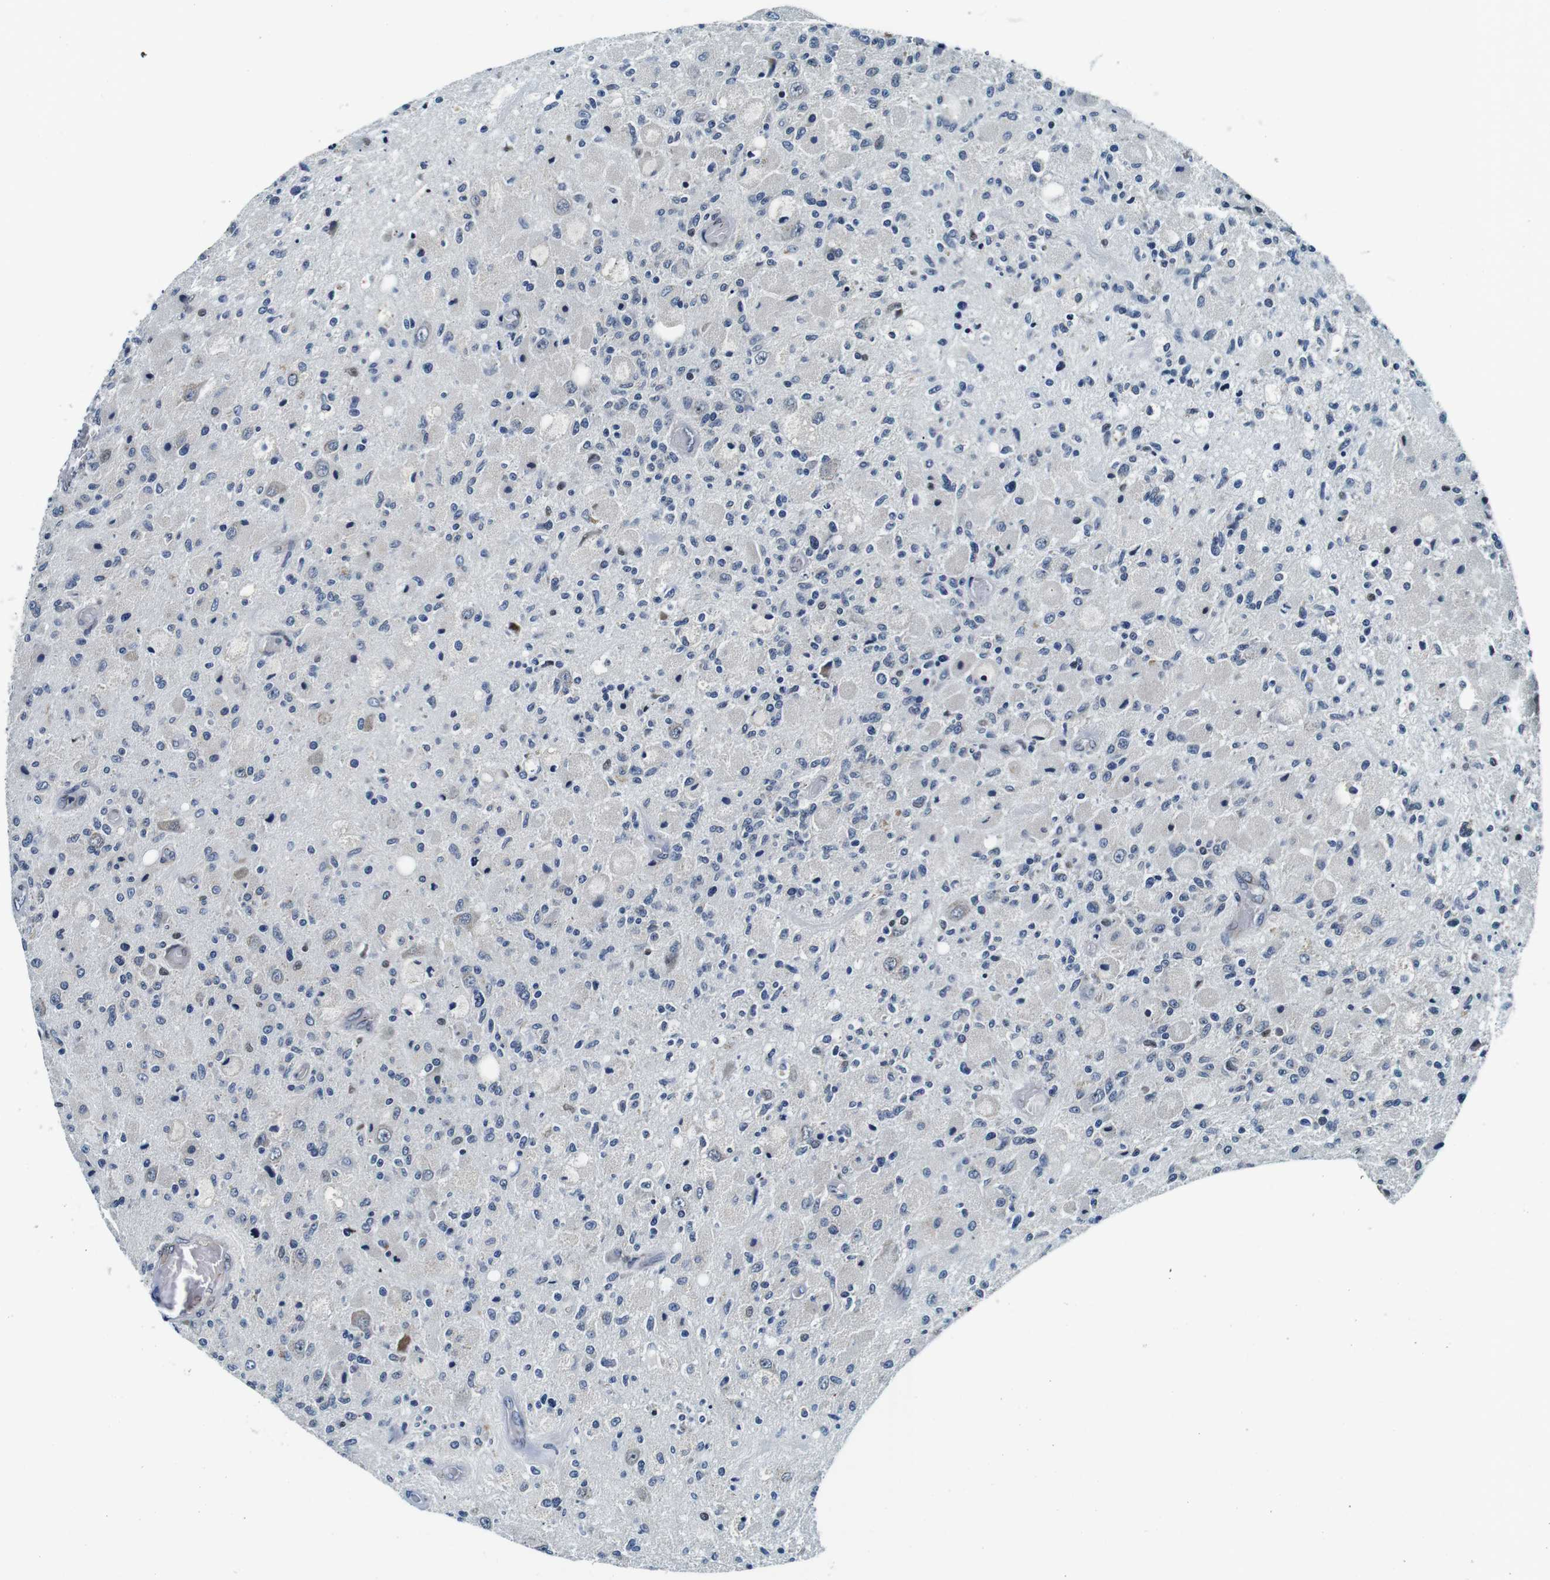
{"staining": {"intensity": "negative", "quantity": "none", "location": "none"}, "tissue": "glioma", "cell_type": "Tumor cells", "image_type": "cancer", "snomed": [{"axis": "morphology", "description": "Normal tissue, NOS"}, {"axis": "morphology", "description": "Glioma, malignant, High grade"}, {"axis": "topography", "description": "Cerebral cortex"}], "caption": "Malignant glioma (high-grade) stained for a protein using immunohistochemistry displays no expression tumor cells.", "gene": "FAR2", "patient": {"sex": "male", "age": 77}}